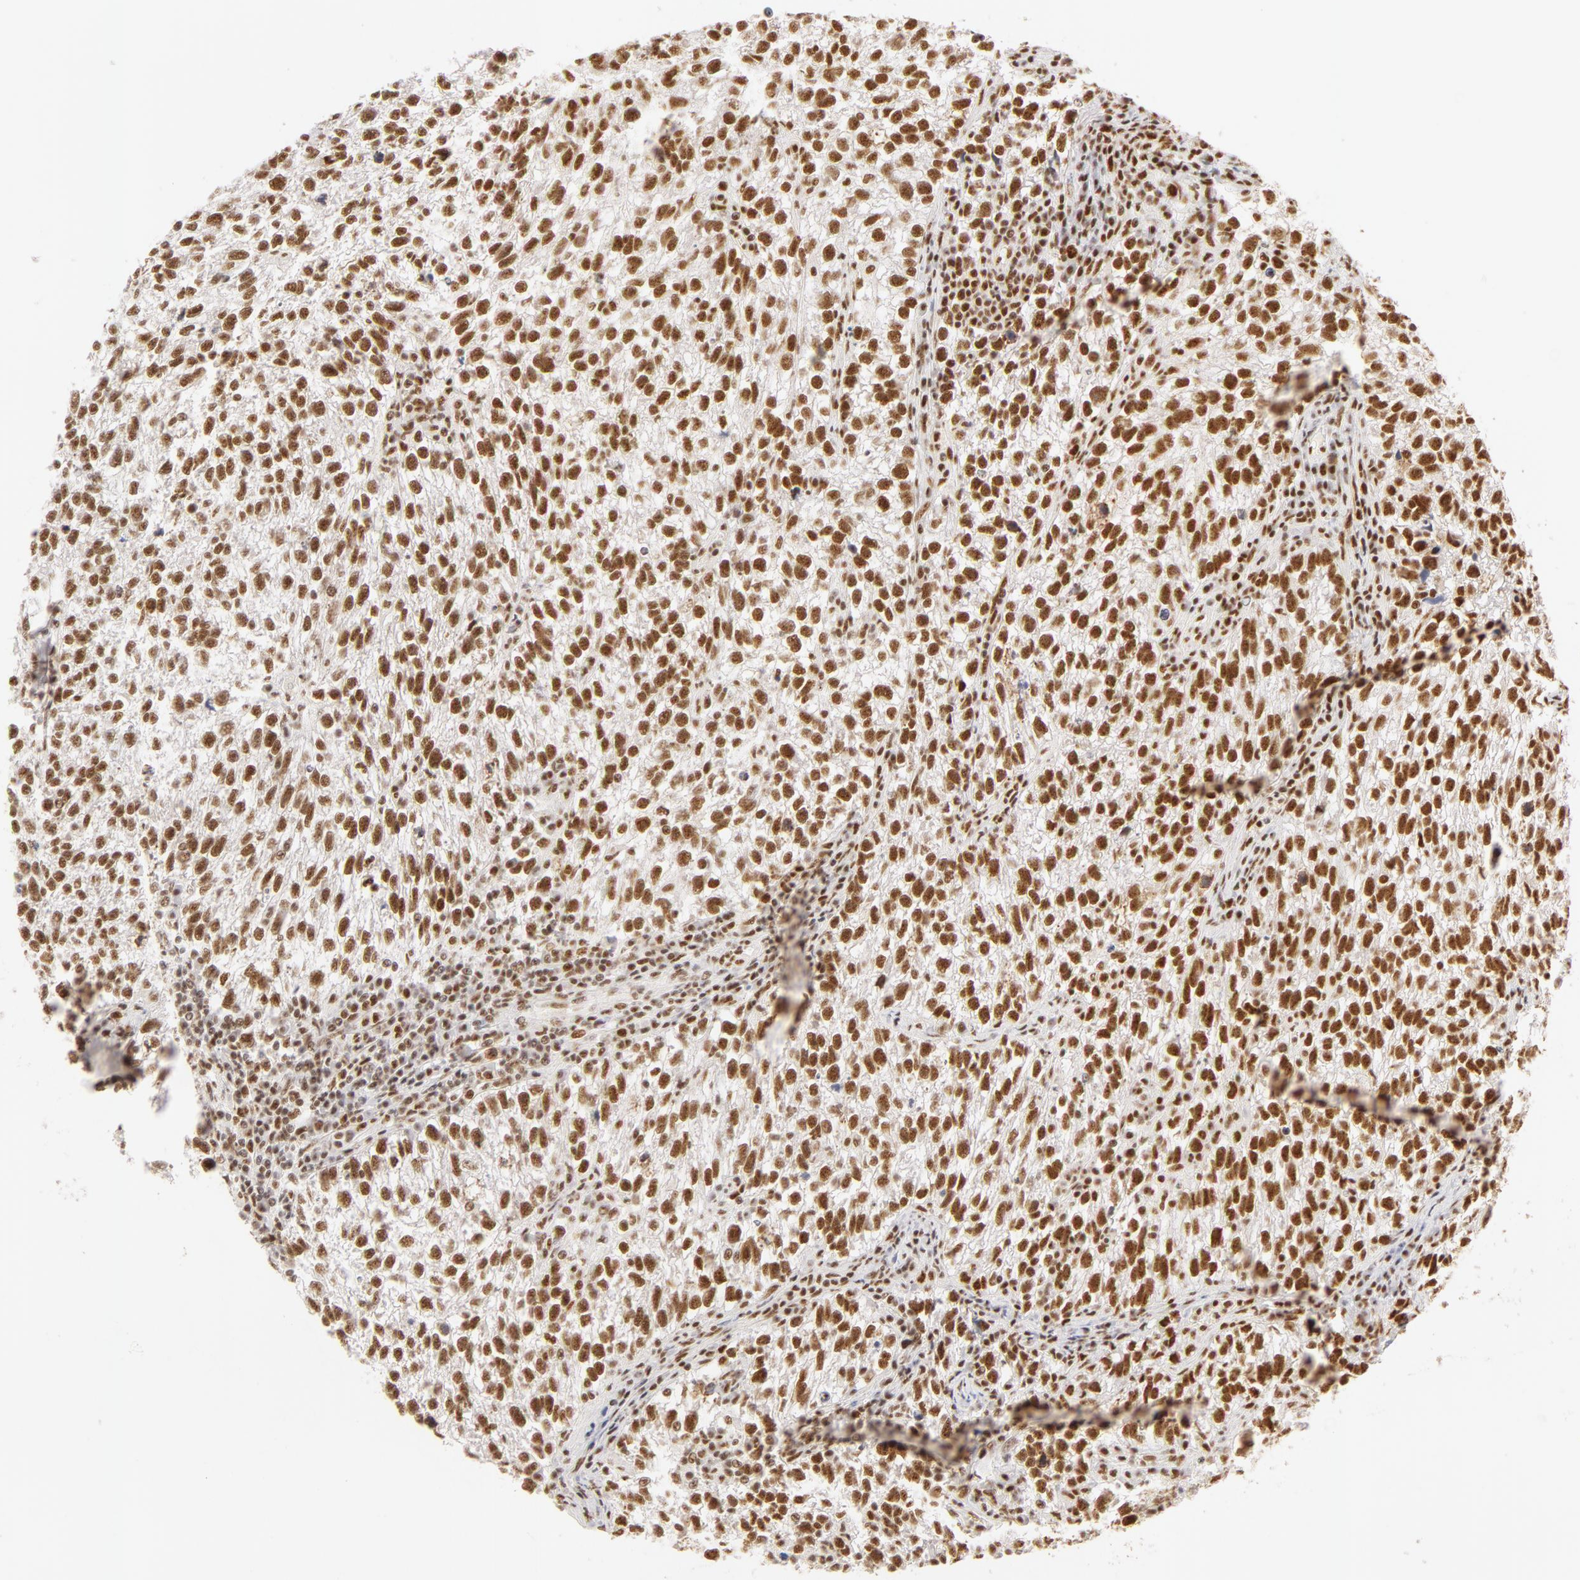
{"staining": {"intensity": "moderate", "quantity": ">75%", "location": "nuclear"}, "tissue": "testis cancer", "cell_type": "Tumor cells", "image_type": "cancer", "snomed": [{"axis": "morphology", "description": "Seminoma, NOS"}, {"axis": "topography", "description": "Testis"}], "caption": "Testis cancer stained with a brown dye shows moderate nuclear positive staining in about >75% of tumor cells.", "gene": "RBM39", "patient": {"sex": "male", "age": 38}}